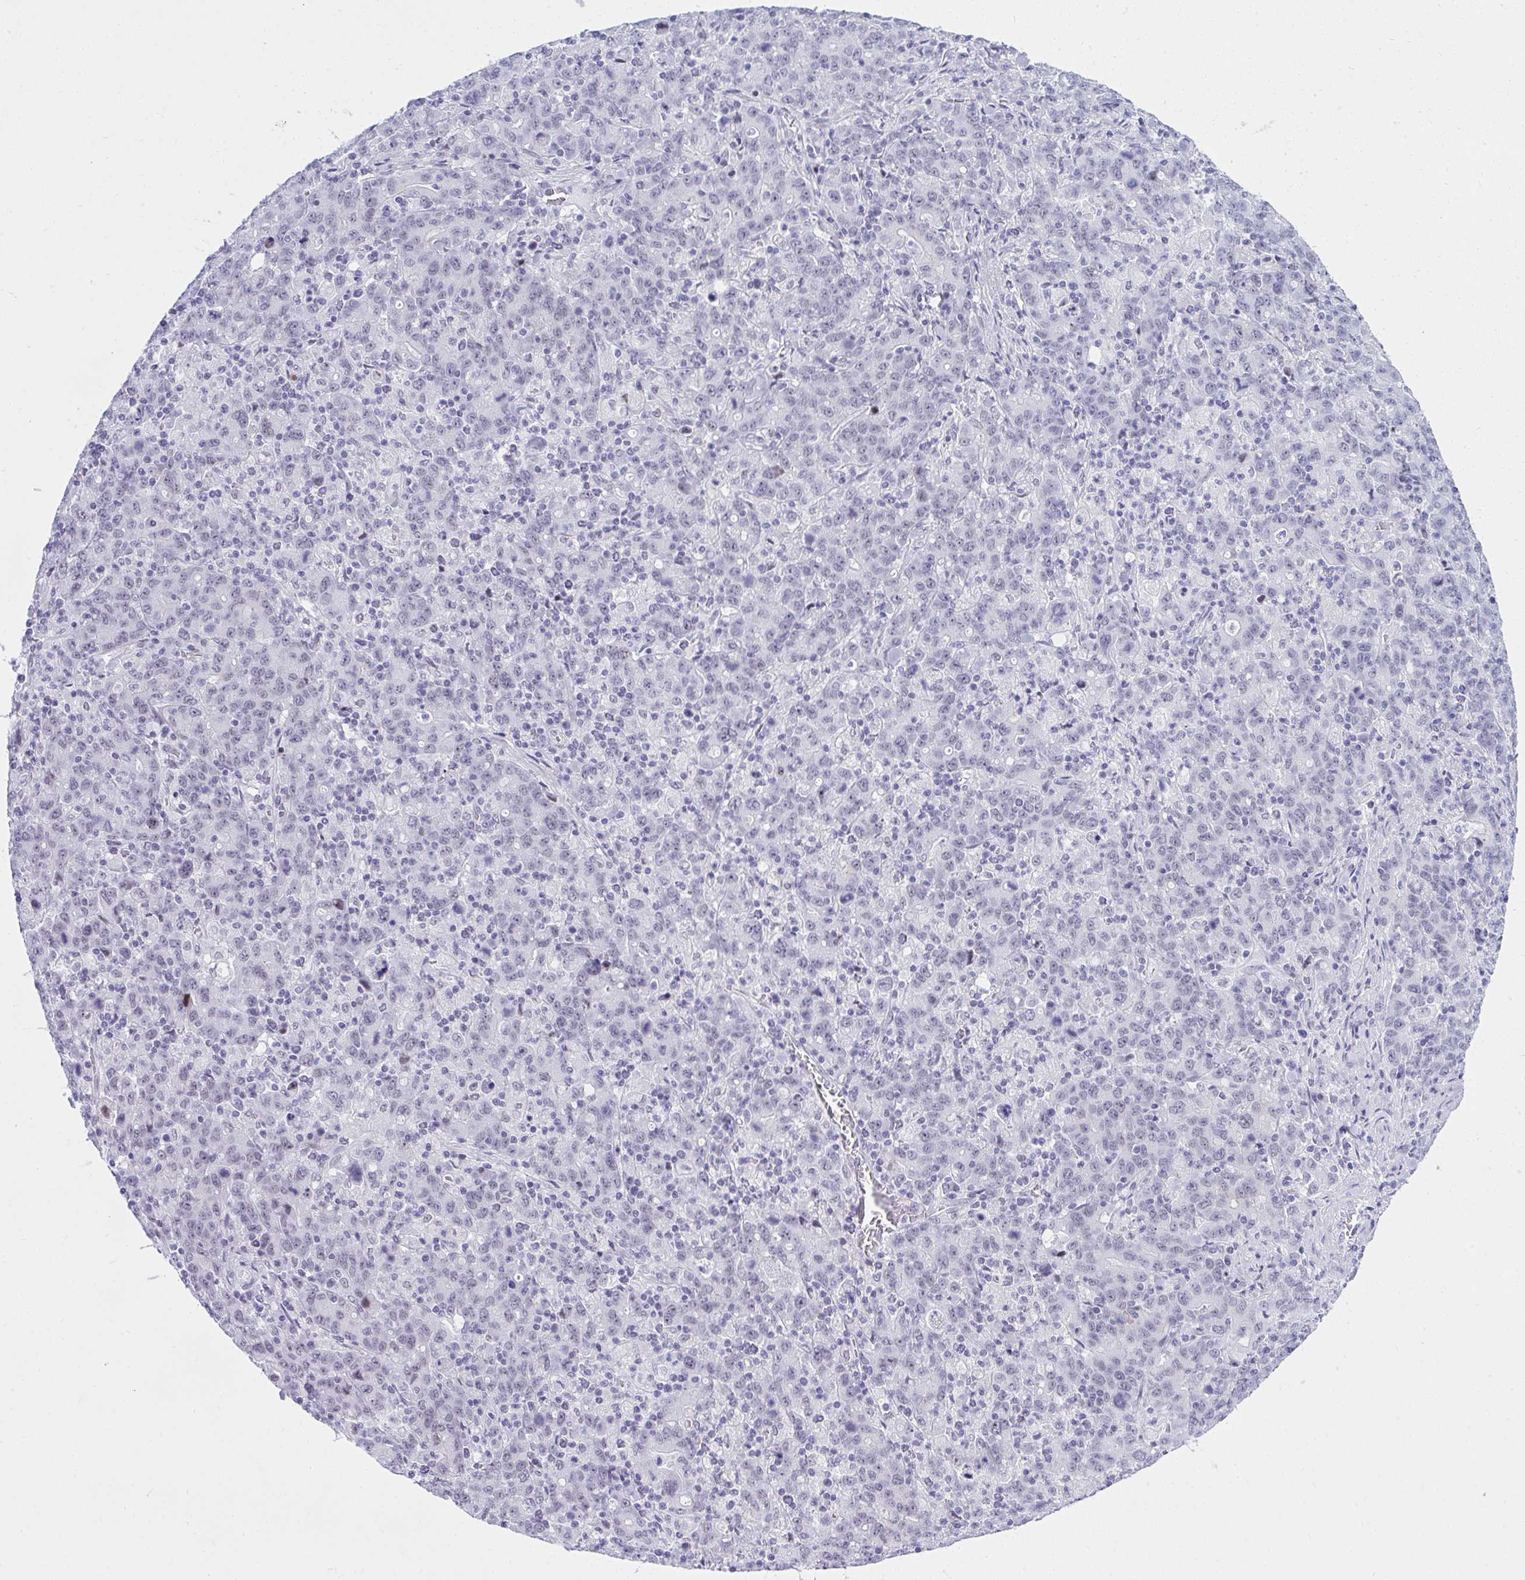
{"staining": {"intensity": "weak", "quantity": "<25%", "location": "nuclear"}, "tissue": "stomach cancer", "cell_type": "Tumor cells", "image_type": "cancer", "snomed": [{"axis": "morphology", "description": "Adenocarcinoma, NOS"}, {"axis": "topography", "description": "Stomach, upper"}], "caption": "High magnification brightfield microscopy of adenocarcinoma (stomach) stained with DAB (3,3'-diaminobenzidine) (brown) and counterstained with hematoxylin (blue): tumor cells show no significant expression.", "gene": "GLDN", "patient": {"sex": "male", "age": 69}}